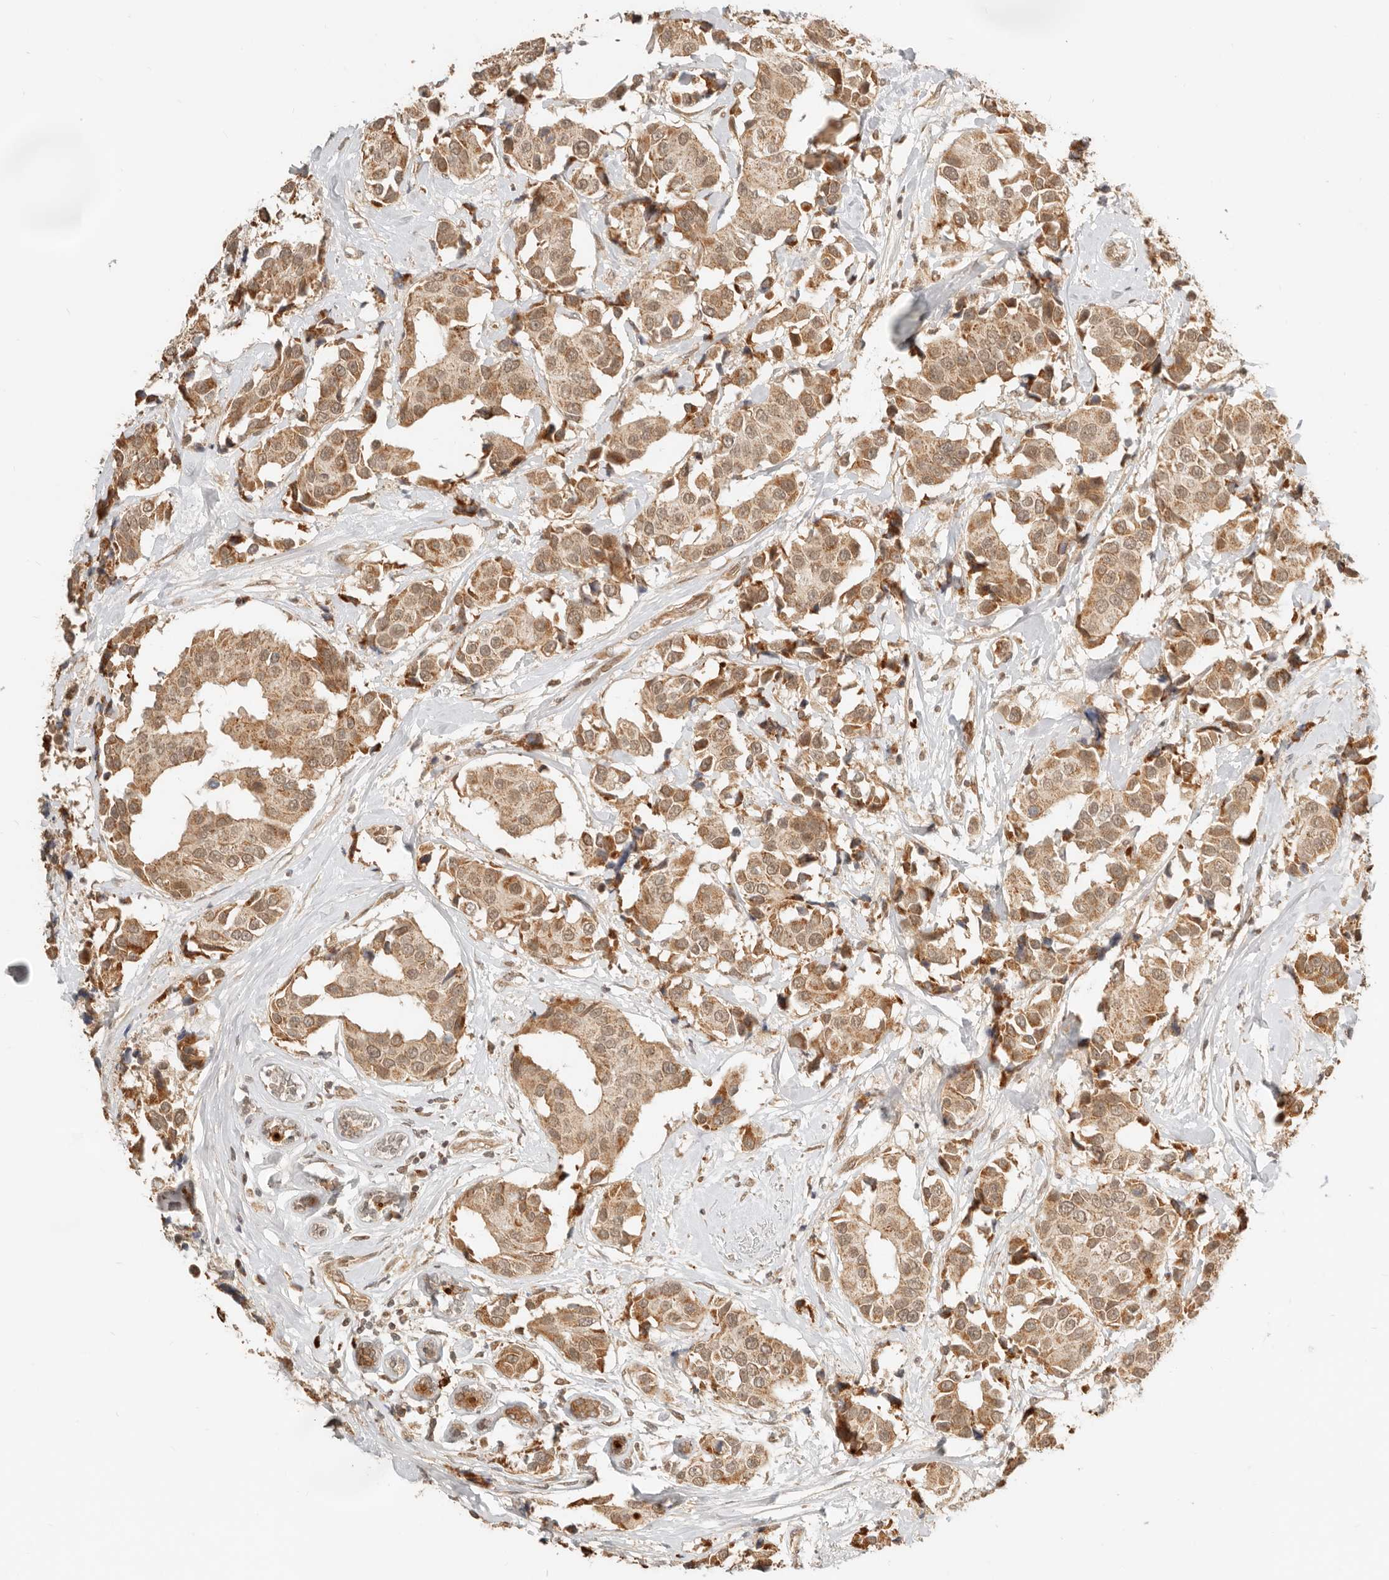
{"staining": {"intensity": "moderate", "quantity": ">75%", "location": "cytoplasmic/membranous,nuclear"}, "tissue": "breast cancer", "cell_type": "Tumor cells", "image_type": "cancer", "snomed": [{"axis": "morphology", "description": "Normal tissue, NOS"}, {"axis": "morphology", "description": "Duct carcinoma"}, {"axis": "topography", "description": "Breast"}], "caption": "Protein staining displays moderate cytoplasmic/membranous and nuclear positivity in approximately >75% of tumor cells in breast cancer.", "gene": "BAALC", "patient": {"sex": "female", "age": 39}}